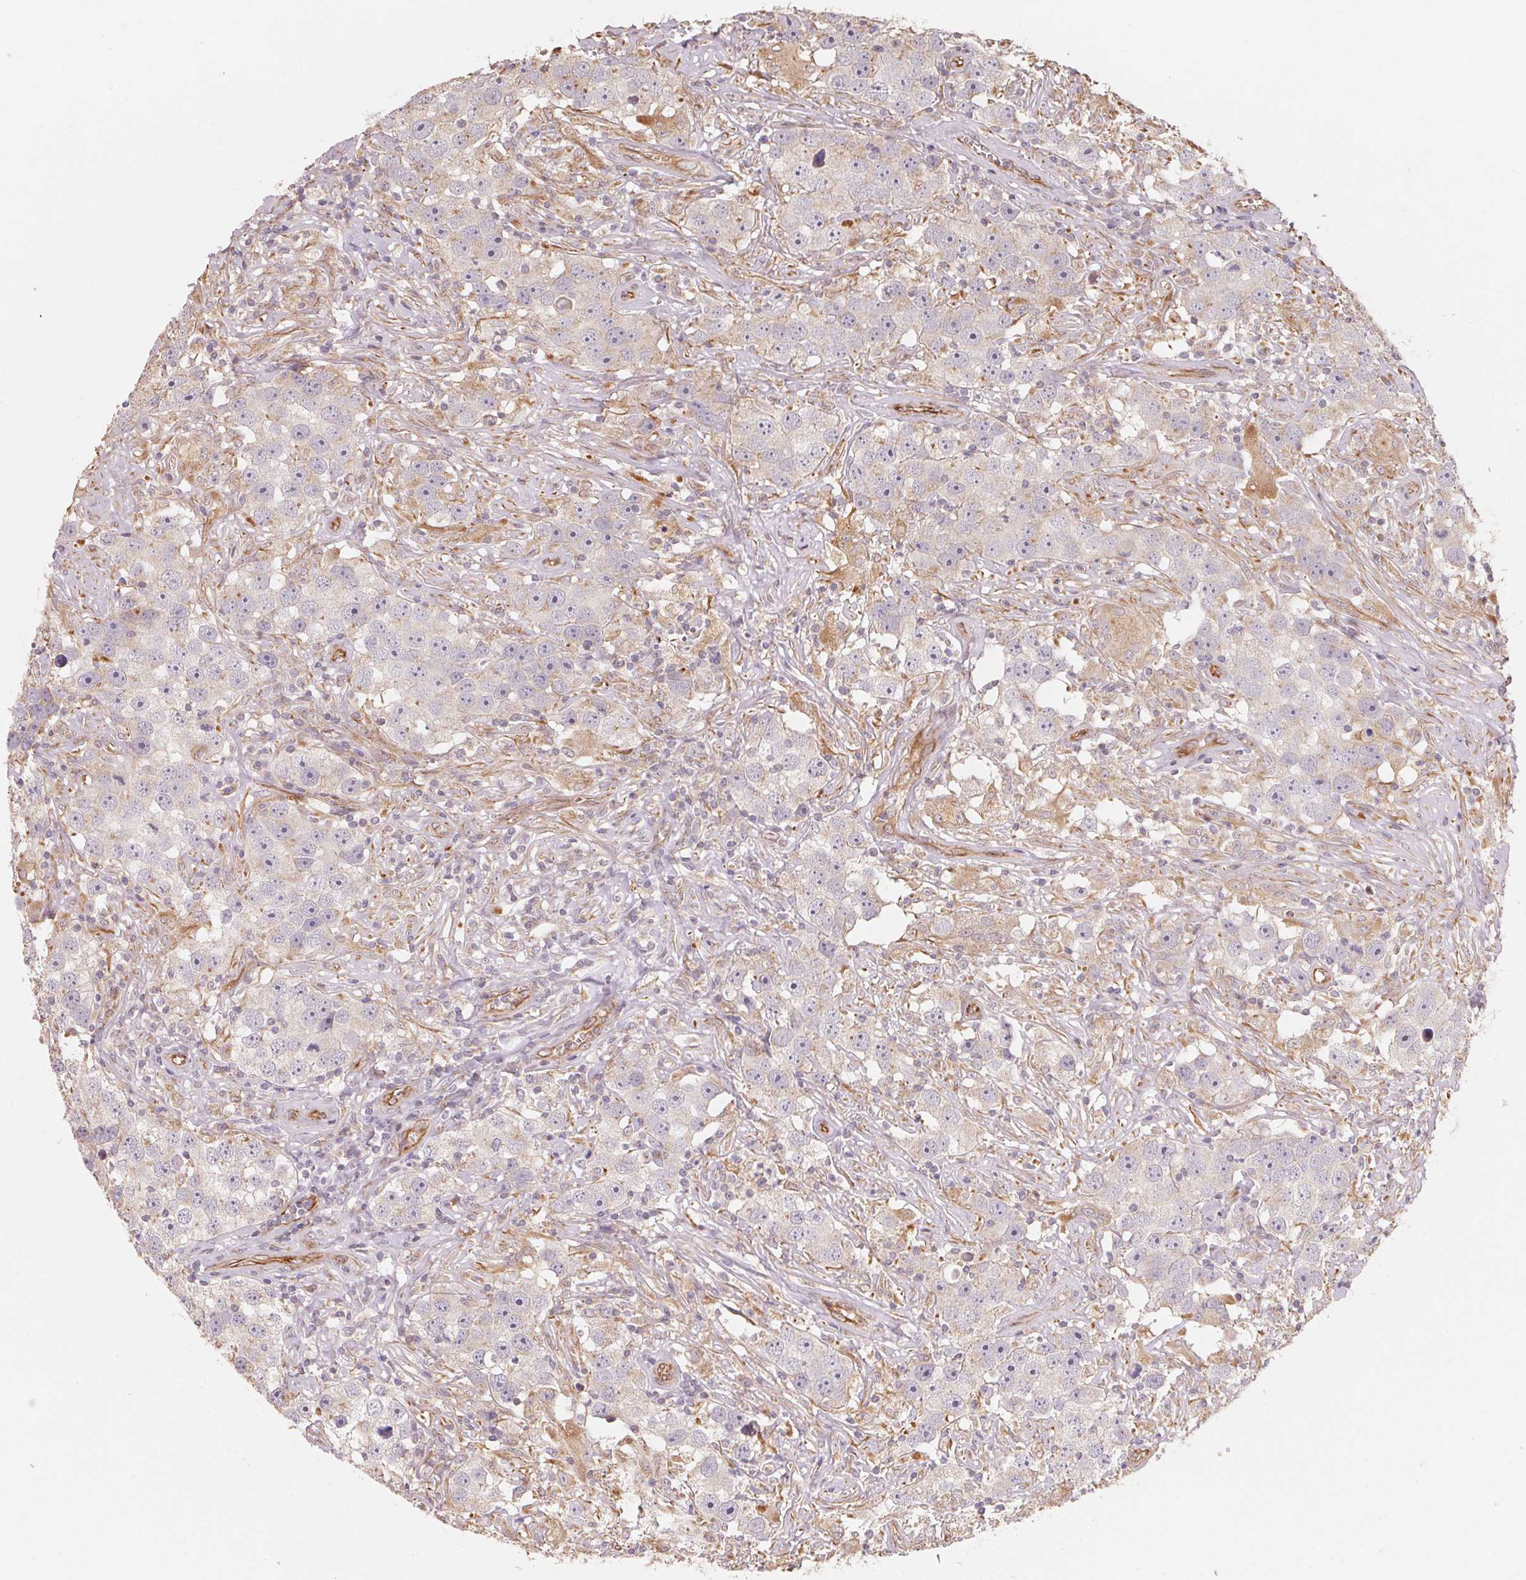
{"staining": {"intensity": "weak", "quantity": "<25%", "location": "cytoplasmic/membranous"}, "tissue": "testis cancer", "cell_type": "Tumor cells", "image_type": "cancer", "snomed": [{"axis": "morphology", "description": "Seminoma, NOS"}, {"axis": "topography", "description": "Testis"}], "caption": "DAB immunohistochemical staining of testis seminoma shows no significant staining in tumor cells.", "gene": "TSPAN12", "patient": {"sex": "male", "age": 49}}